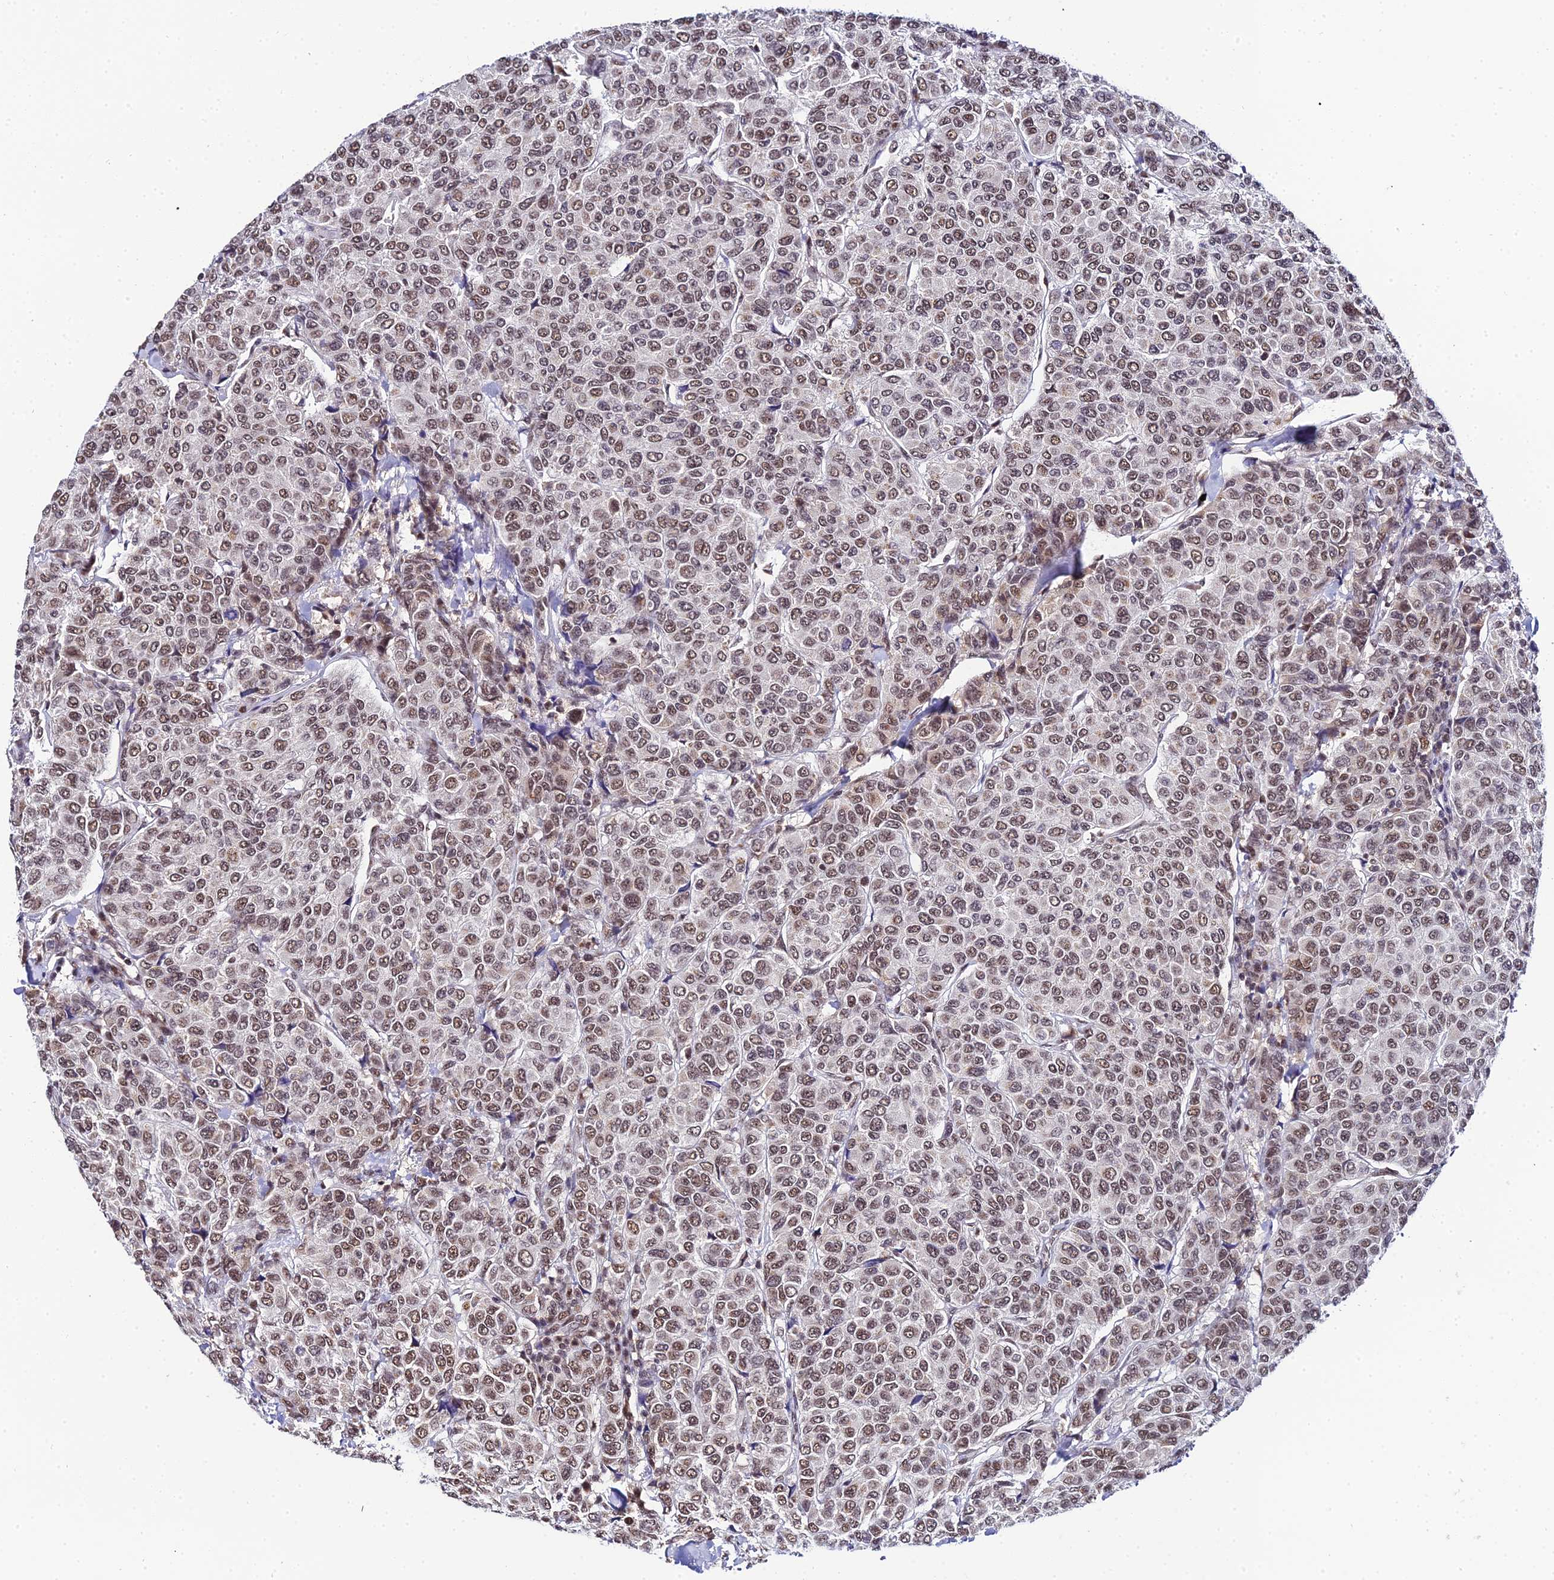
{"staining": {"intensity": "moderate", "quantity": ">75%", "location": "nuclear"}, "tissue": "breast cancer", "cell_type": "Tumor cells", "image_type": "cancer", "snomed": [{"axis": "morphology", "description": "Duct carcinoma"}, {"axis": "topography", "description": "Breast"}], "caption": "This micrograph demonstrates breast cancer (infiltrating ductal carcinoma) stained with immunohistochemistry (IHC) to label a protein in brown. The nuclear of tumor cells show moderate positivity for the protein. Nuclei are counter-stained blue.", "gene": "EXOSC3", "patient": {"sex": "female", "age": 55}}